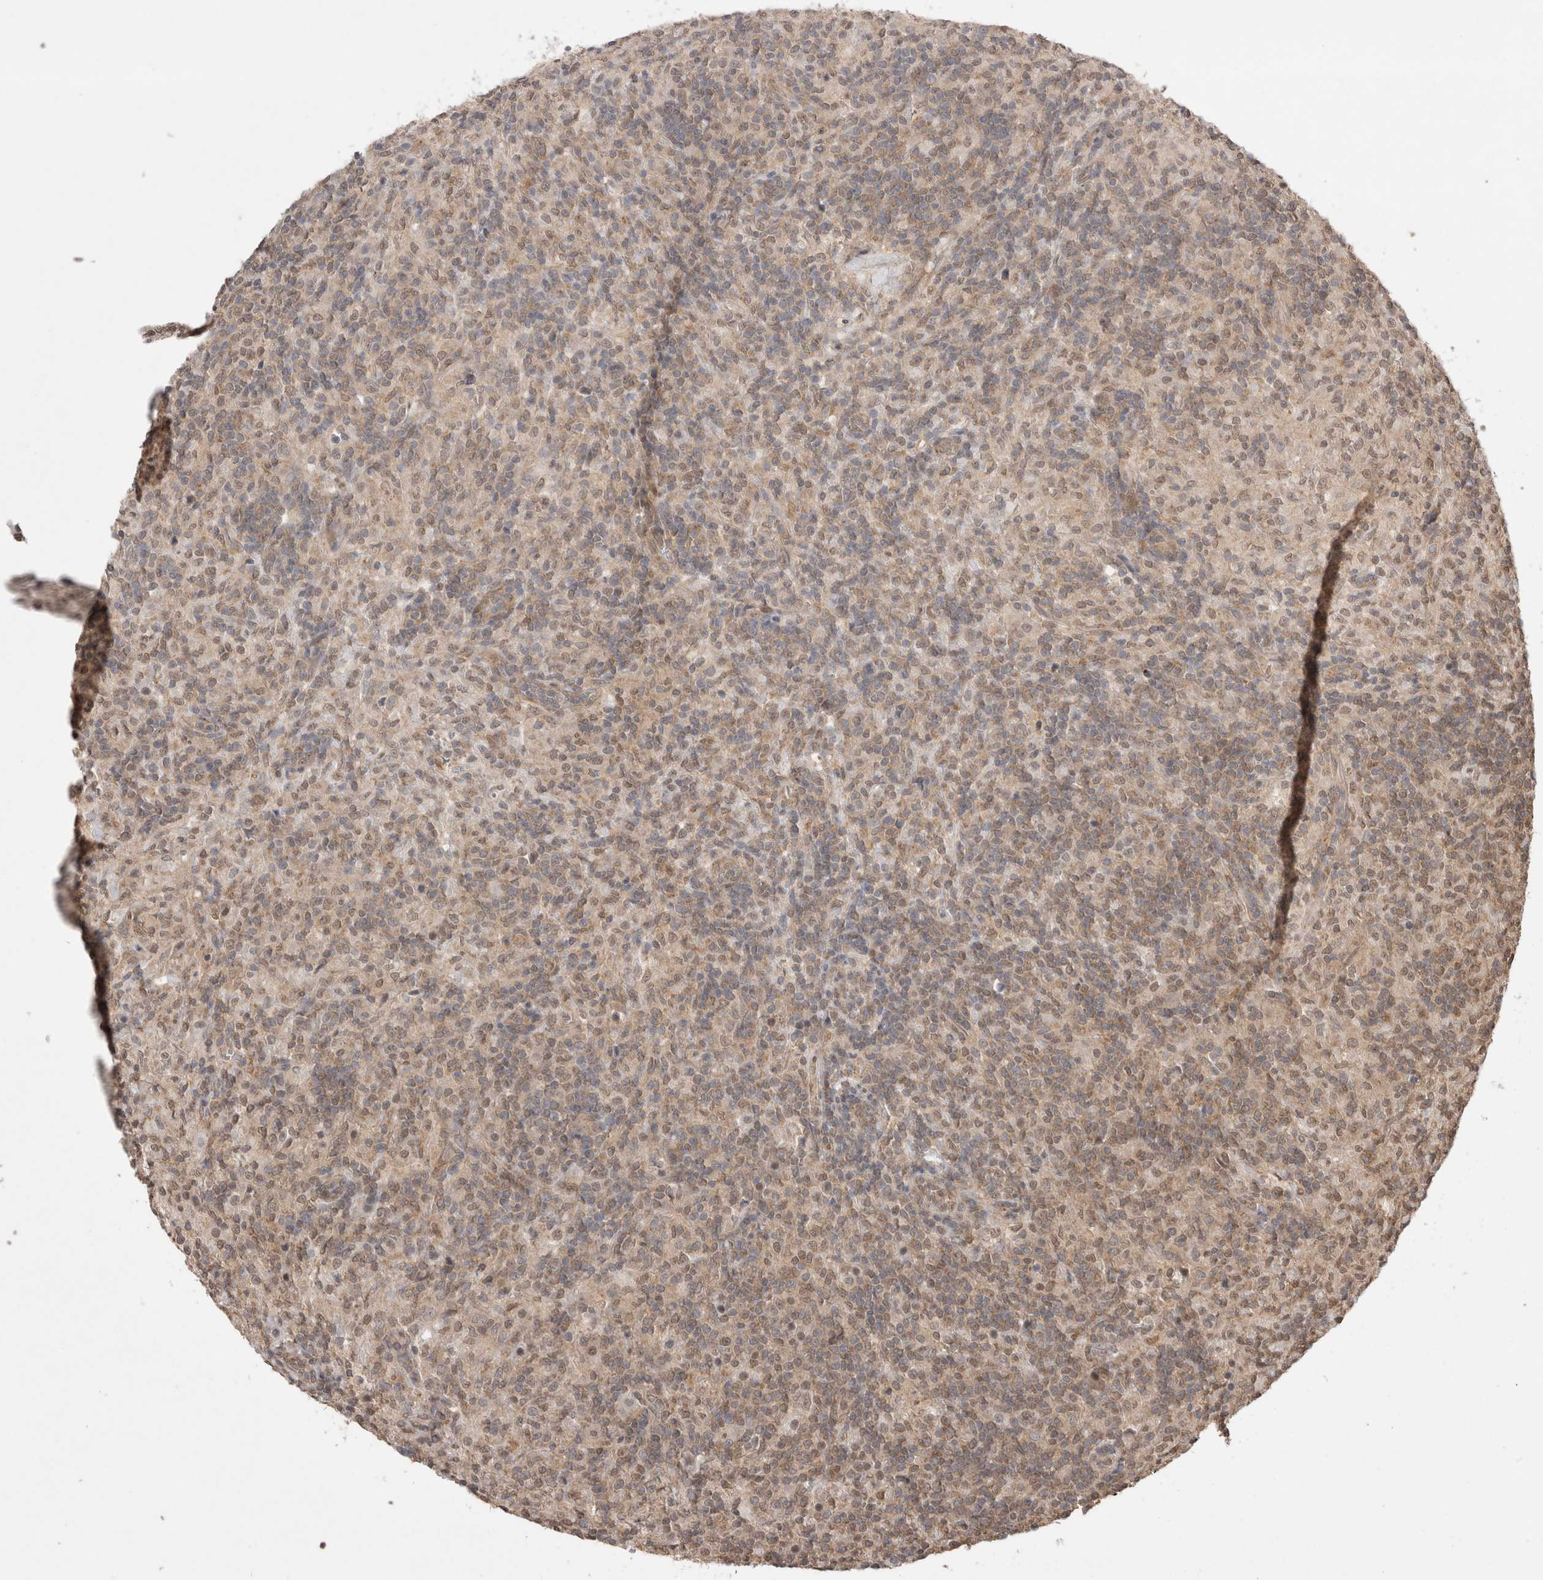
{"staining": {"intensity": "weak", "quantity": "<25%", "location": "nuclear"}, "tissue": "lymphoma", "cell_type": "Tumor cells", "image_type": "cancer", "snomed": [{"axis": "morphology", "description": "Hodgkin's disease, NOS"}, {"axis": "topography", "description": "Lymph node"}], "caption": "This is an IHC photomicrograph of lymphoma. There is no staining in tumor cells.", "gene": "WIPF2", "patient": {"sex": "male", "age": 70}}